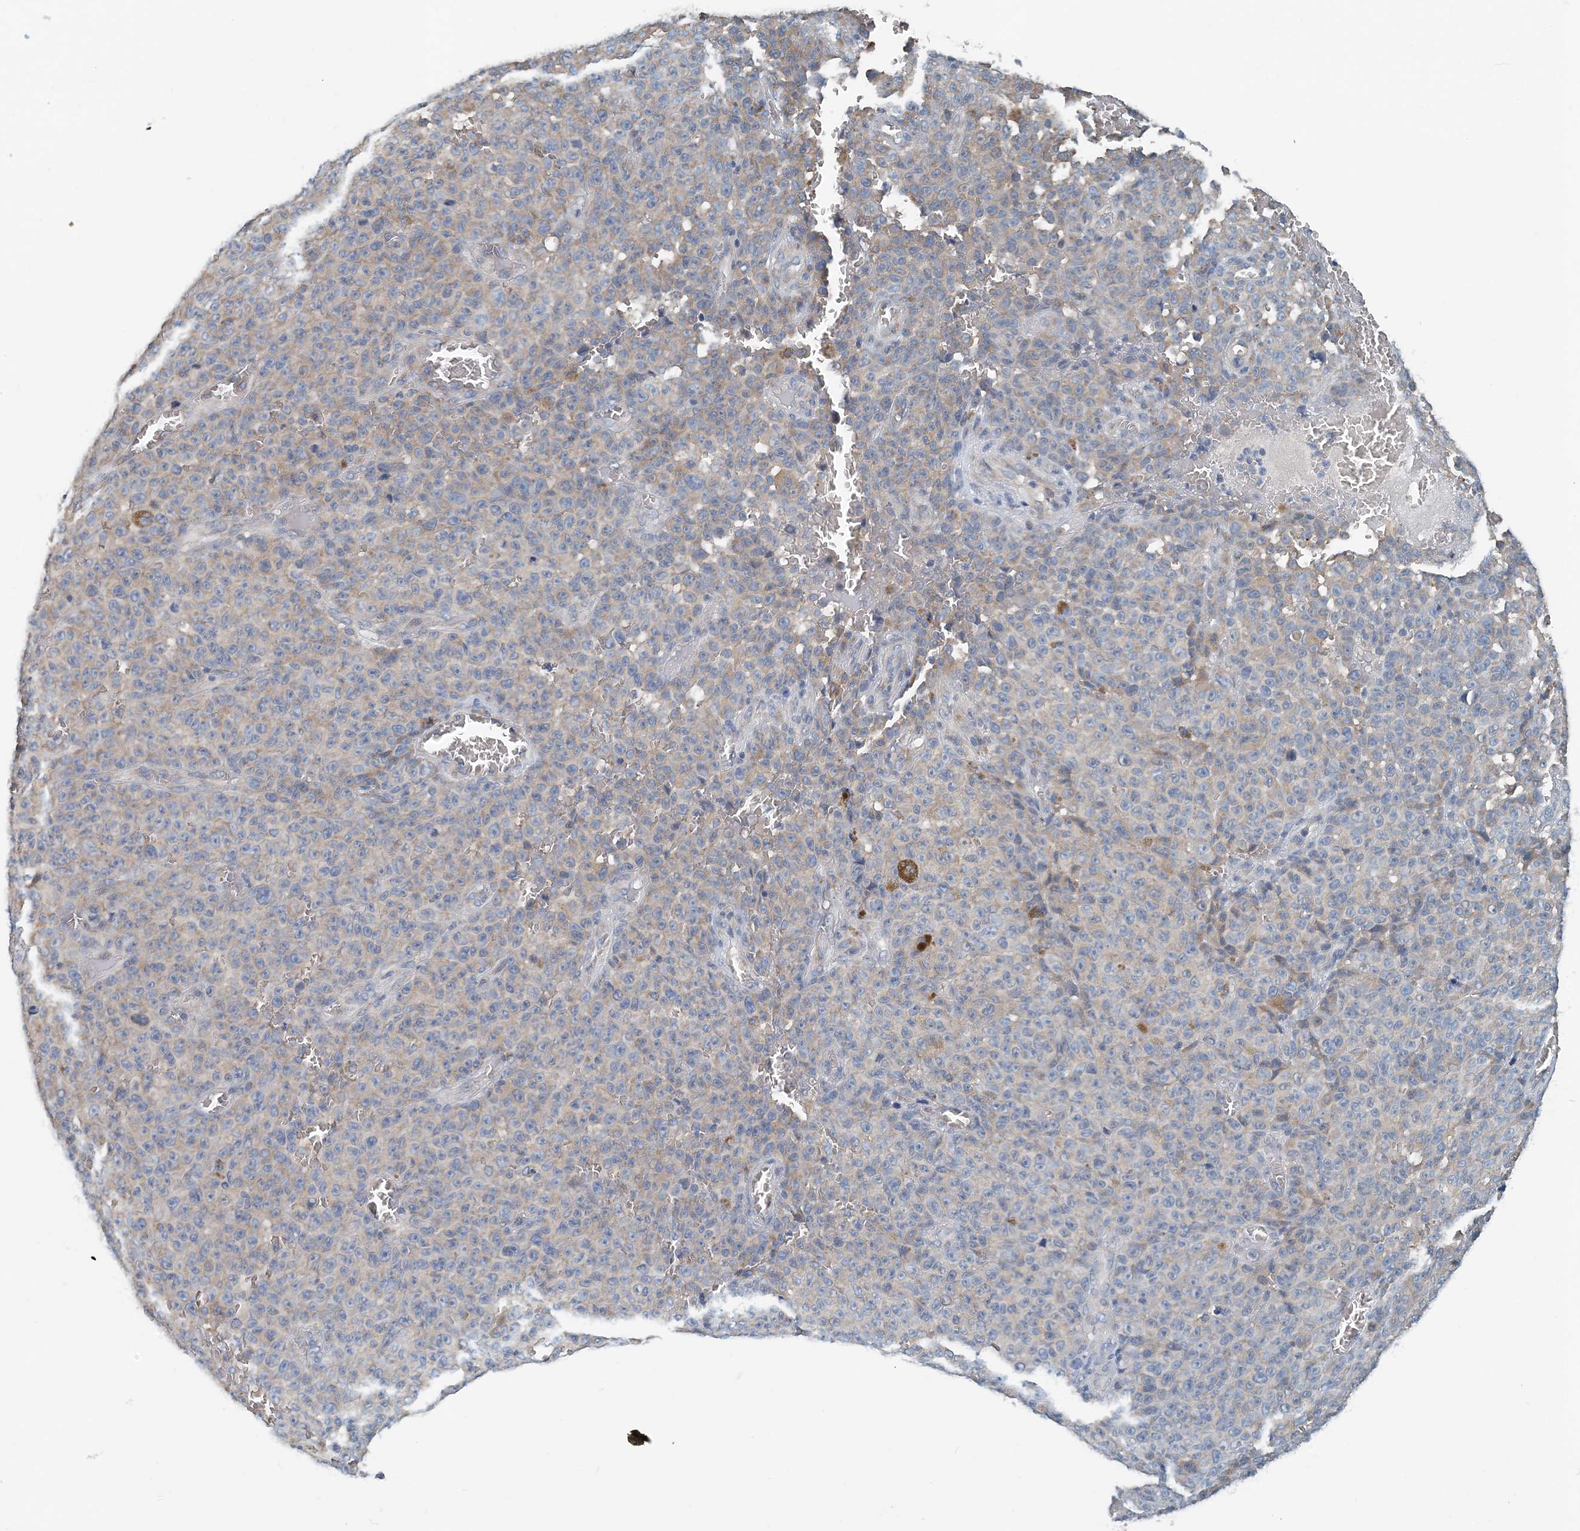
{"staining": {"intensity": "negative", "quantity": "none", "location": "none"}, "tissue": "melanoma", "cell_type": "Tumor cells", "image_type": "cancer", "snomed": [{"axis": "morphology", "description": "Malignant melanoma, NOS"}, {"axis": "topography", "description": "Skin"}], "caption": "Image shows no significant protein staining in tumor cells of malignant melanoma.", "gene": "EEF1A2", "patient": {"sex": "female", "age": 82}}